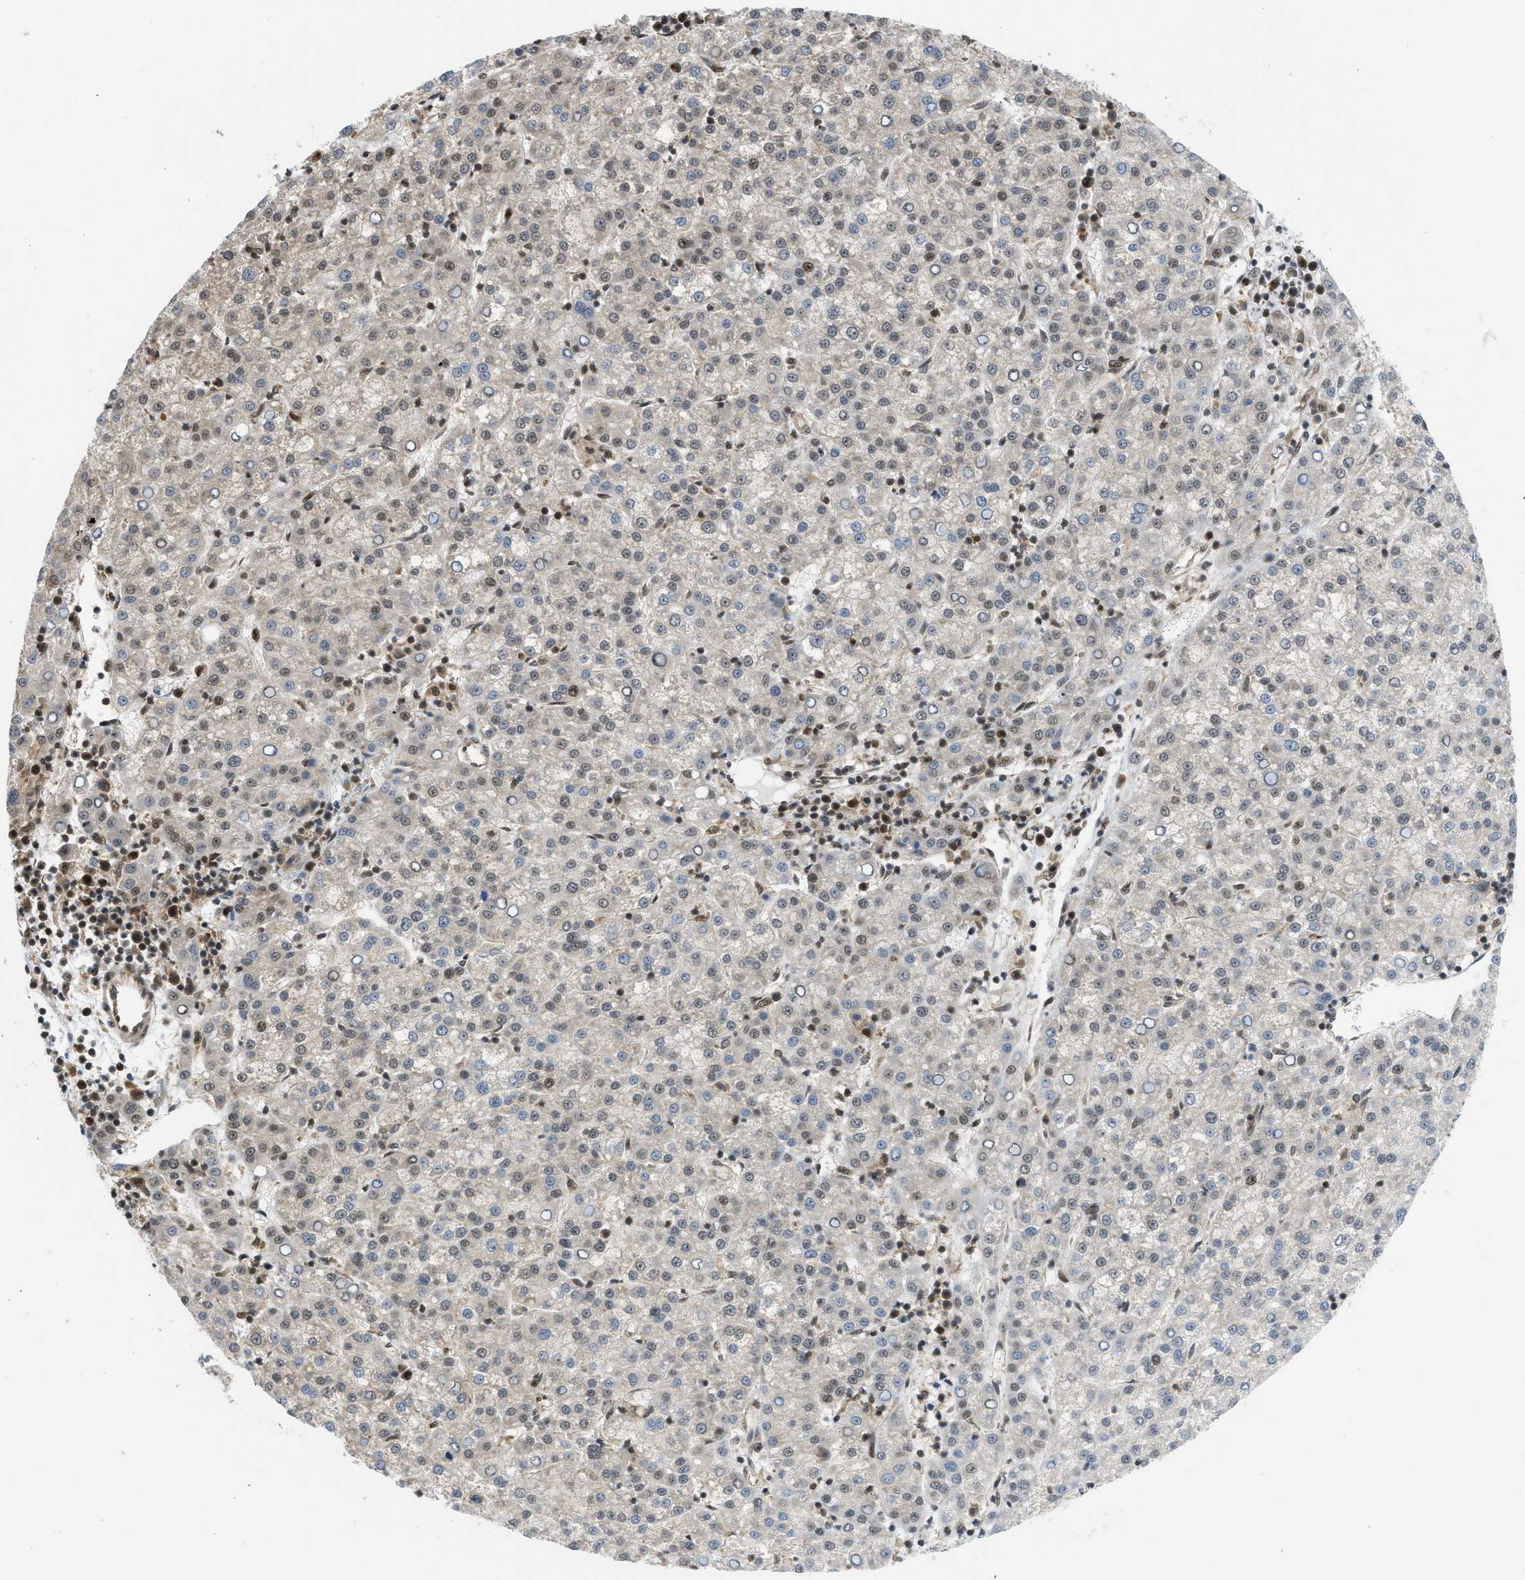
{"staining": {"intensity": "weak", "quantity": "25%-75%", "location": "nuclear"}, "tissue": "liver cancer", "cell_type": "Tumor cells", "image_type": "cancer", "snomed": [{"axis": "morphology", "description": "Carcinoma, Hepatocellular, NOS"}, {"axis": "topography", "description": "Liver"}], "caption": "Tumor cells reveal weak nuclear expression in about 25%-75% of cells in liver cancer. (DAB IHC, brown staining for protein, blue staining for nuclei).", "gene": "TACC1", "patient": {"sex": "female", "age": 58}}